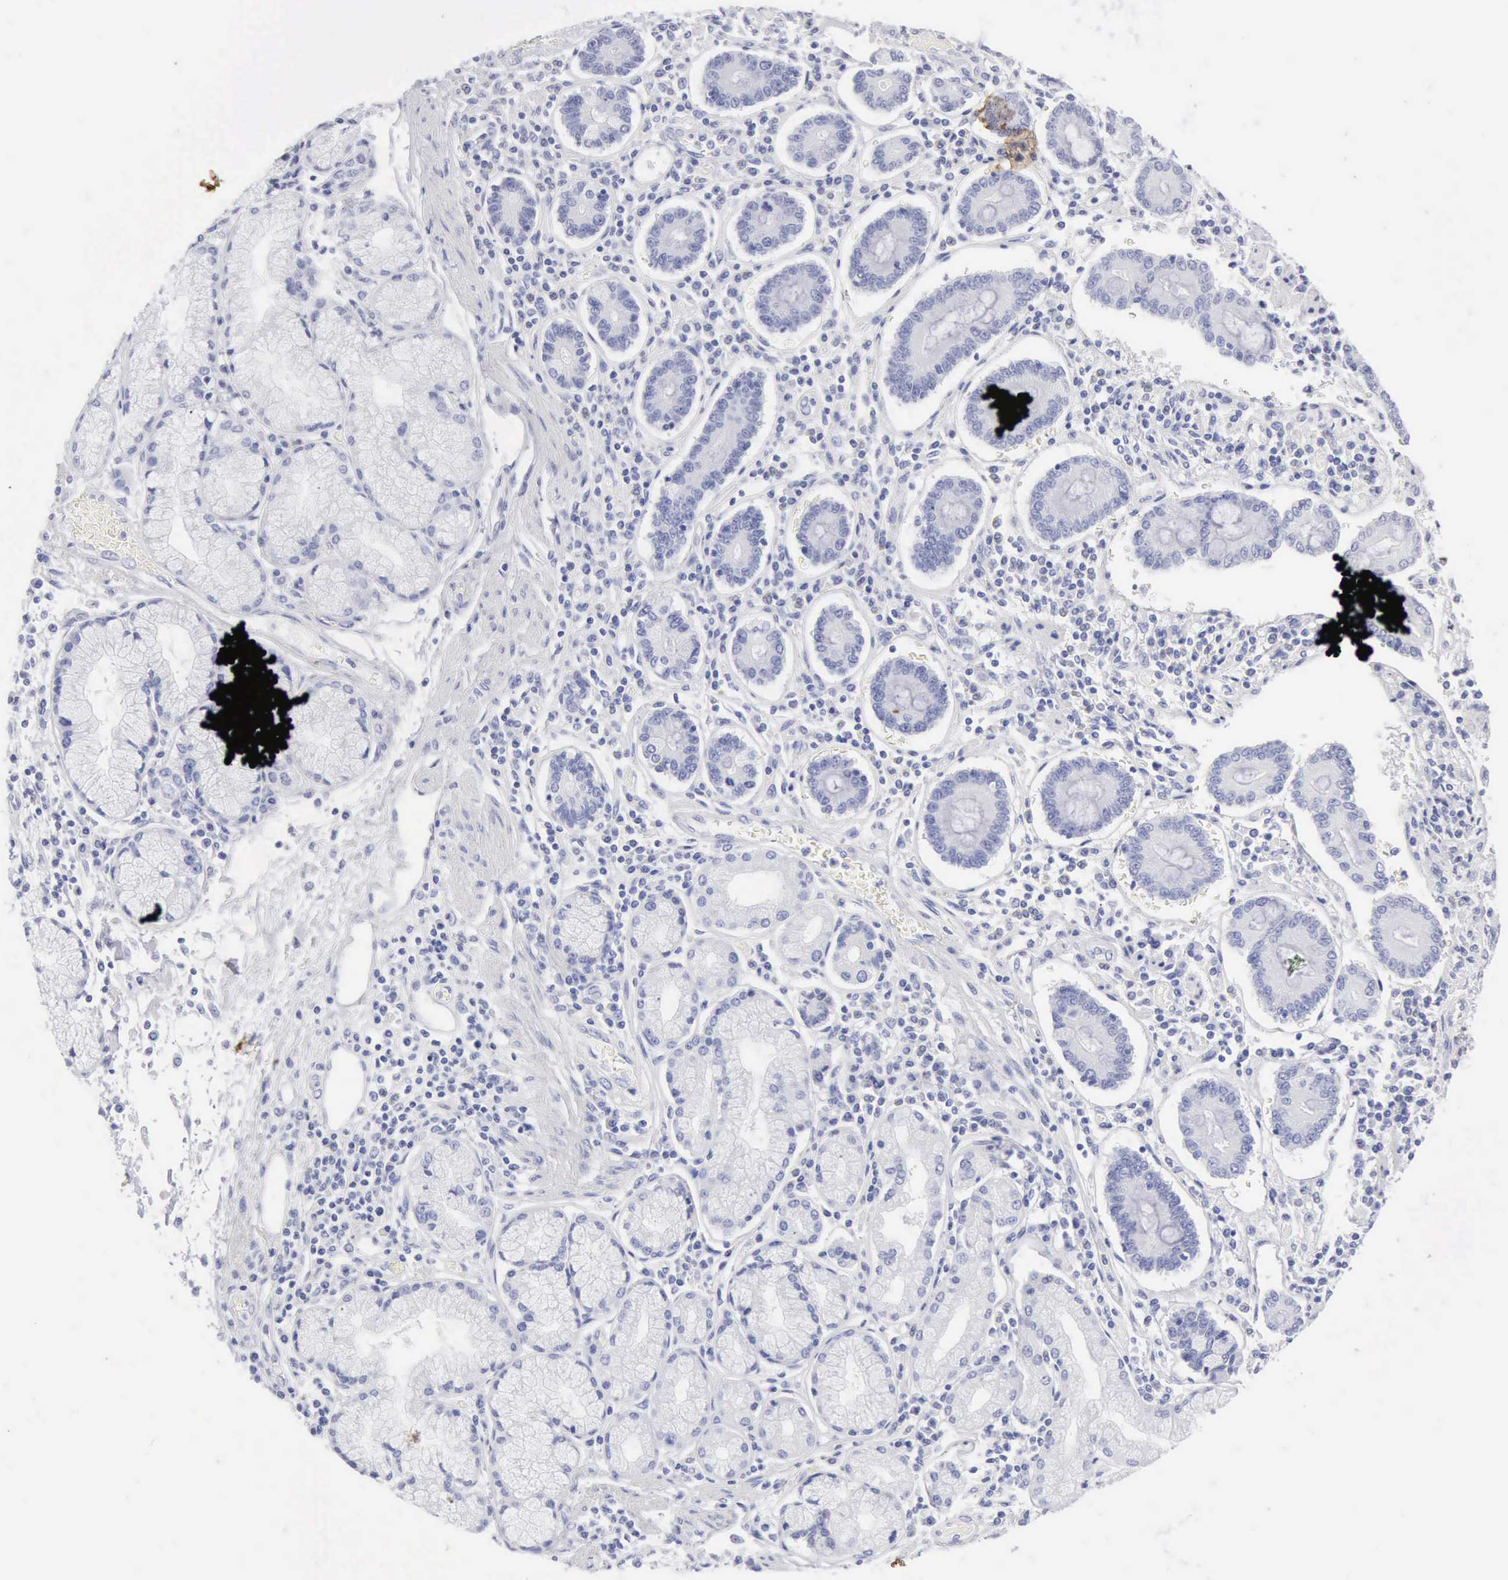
{"staining": {"intensity": "negative", "quantity": "none", "location": "none"}, "tissue": "pancreatic cancer", "cell_type": "Tumor cells", "image_type": "cancer", "snomed": [{"axis": "morphology", "description": "Adenocarcinoma, NOS"}, {"axis": "topography", "description": "Pancreas"}], "caption": "DAB (3,3'-diaminobenzidine) immunohistochemical staining of human pancreatic cancer (adenocarcinoma) demonstrates no significant expression in tumor cells. (Immunohistochemistry (ihc), brightfield microscopy, high magnification).", "gene": "KRT10", "patient": {"sex": "female", "age": 57}}